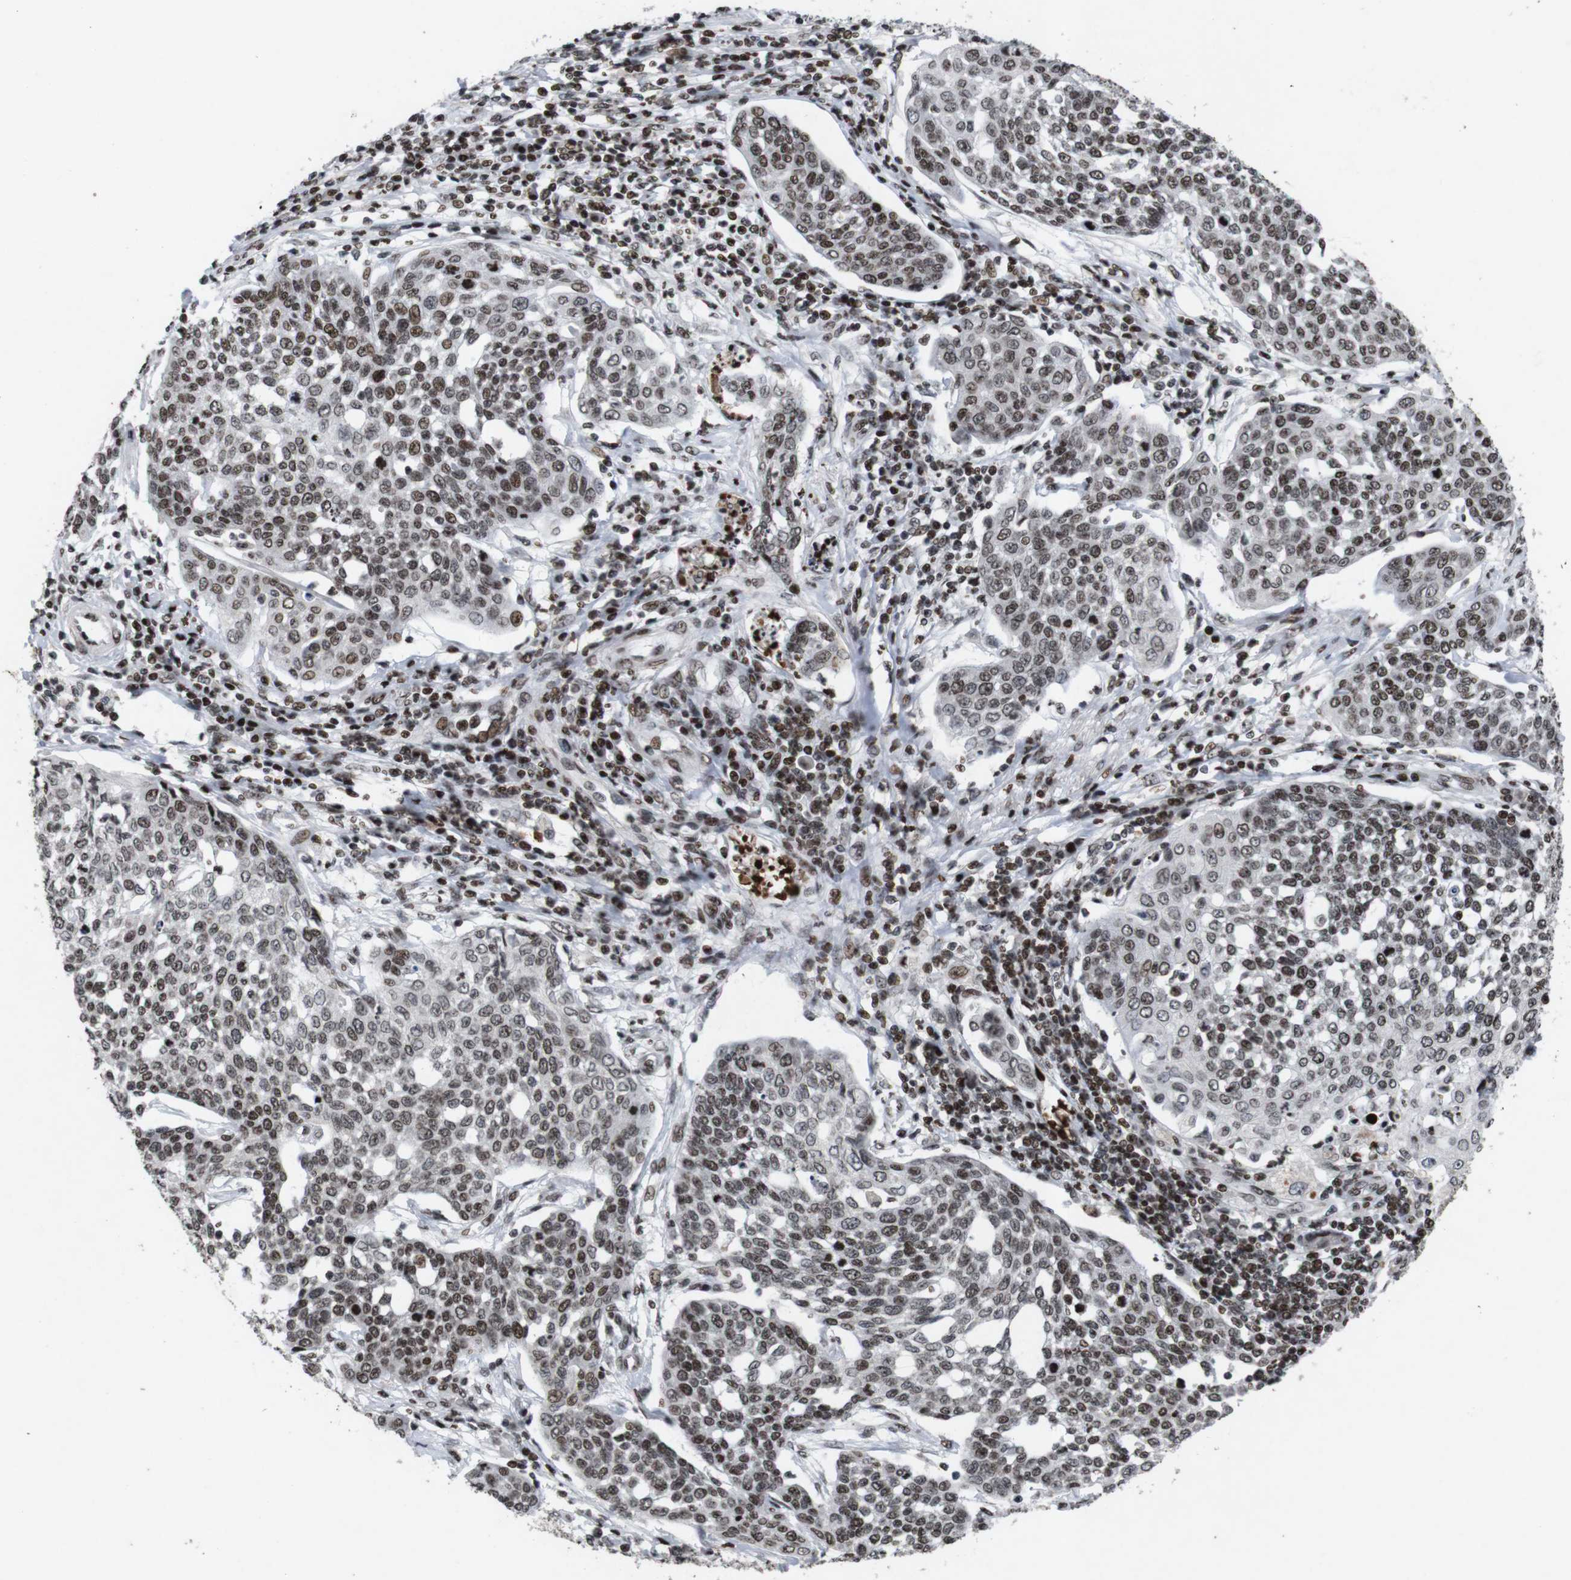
{"staining": {"intensity": "moderate", "quantity": ">75%", "location": "nuclear"}, "tissue": "cervical cancer", "cell_type": "Tumor cells", "image_type": "cancer", "snomed": [{"axis": "morphology", "description": "Squamous cell carcinoma, NOS"}, {"axis": "topography", "description": "Cervix"}], "caption": "Immunohistochemical staining of cervical cancer (squamous cell carcinoma) displays medium levels of moderate nuclear protein expression in about >75% of tumor cells. Nuclei are stained in blue.", "gene": "MAGEH1", "patient": {"sex": "female", "age": 34}}